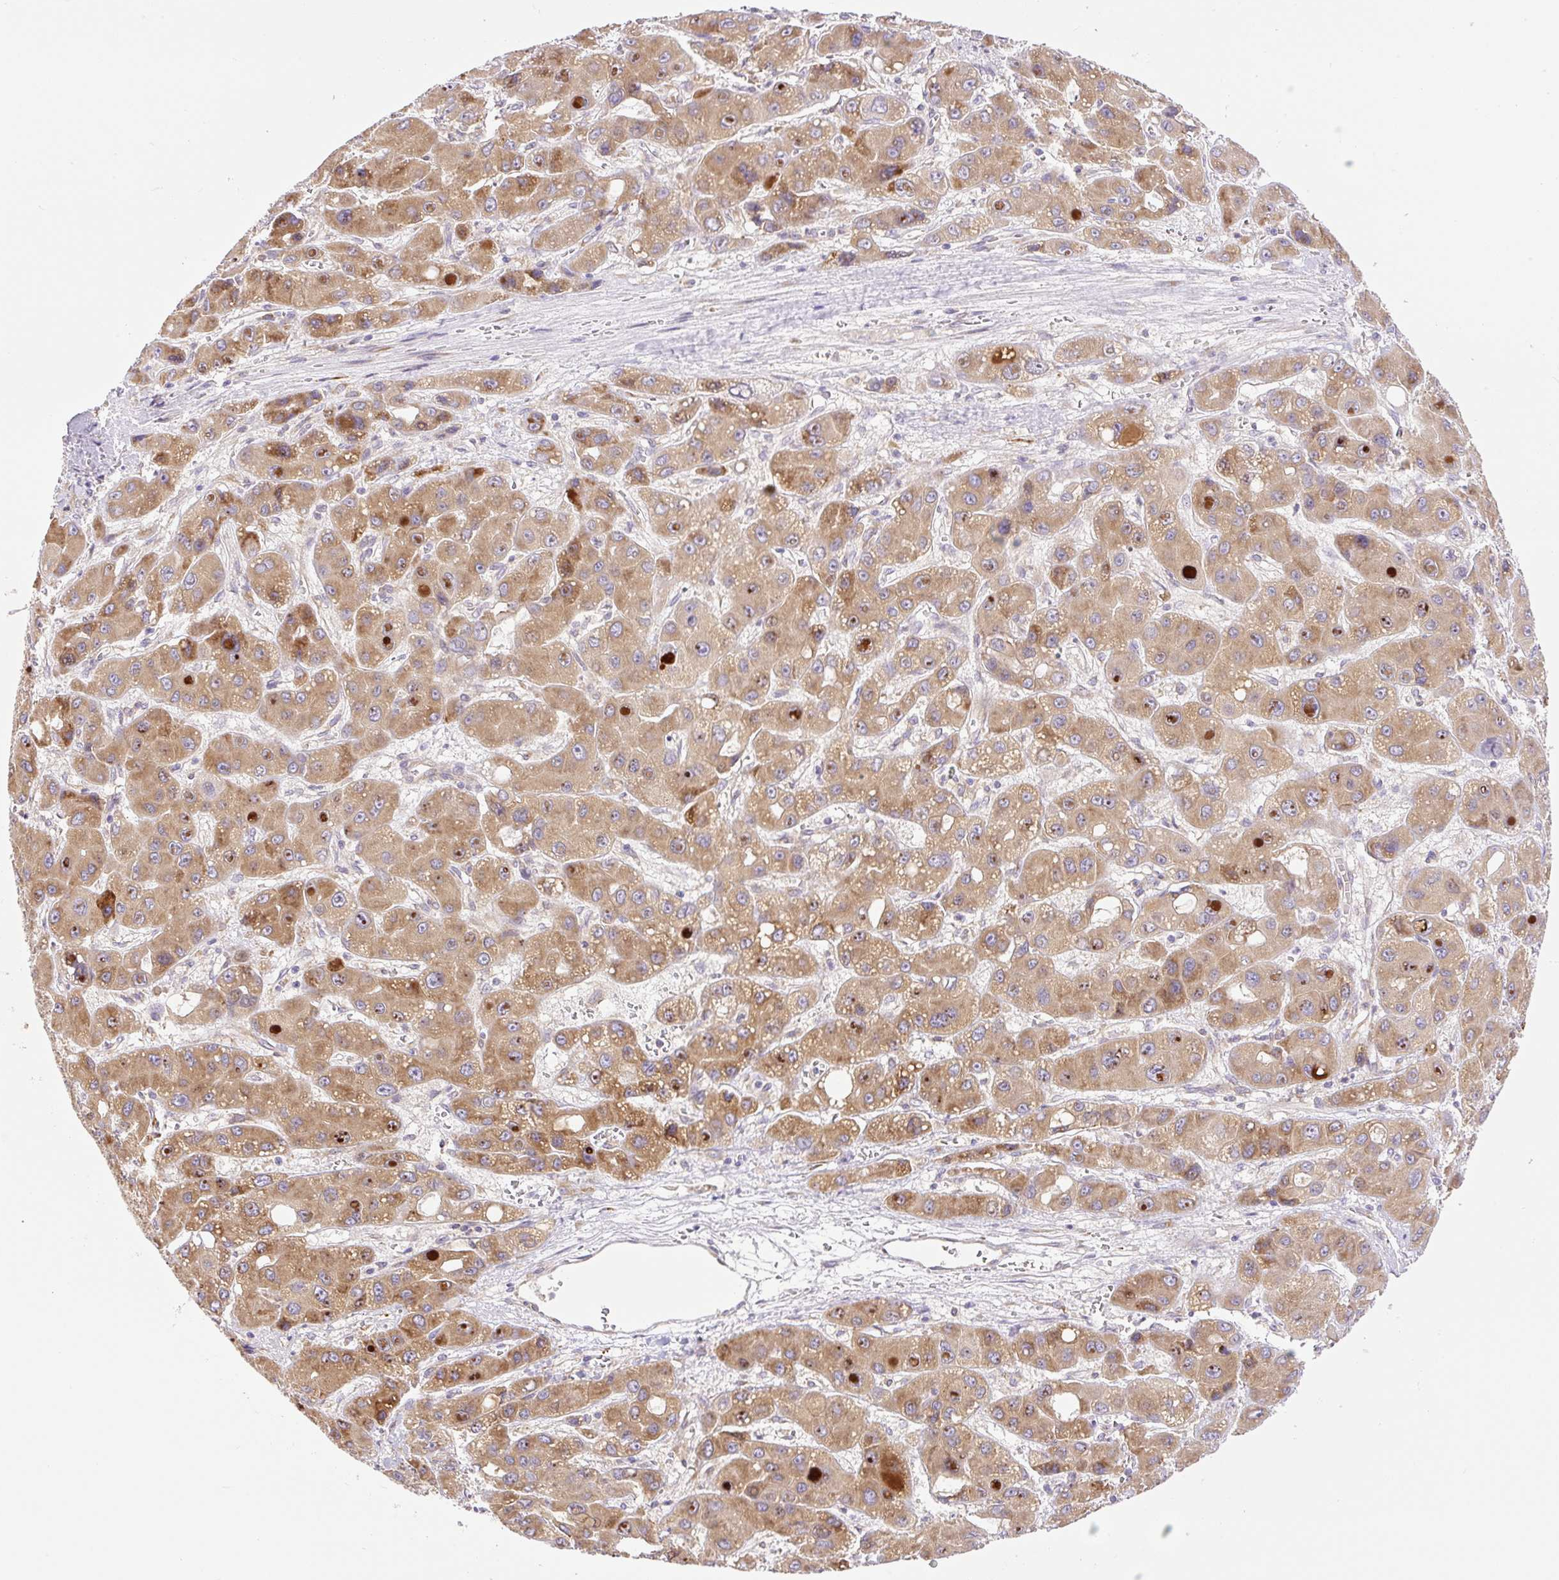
{"staining": {"intensity": "moderate", "quantity": ">75%", "location": "cytoplasmic/membranous"}, "tissue": "liver cancer", "cell_type": "Tumor cells", "image_type": "cancer", "snomed": [{"axis": "morphology", "description": "Carcinoma, Hepatocellular, NOS"}, {"axis": "topography", "description": "Liver"}], "caption": "Human liver cancer (hepatocellular carcinoma) stained for a protein (brown) displays moderate cytoplasmic/membranous positive staining in about >75% of tumor cells.", "gene": "POFUT1", "patient": {"sex": "male", "age": 55}}